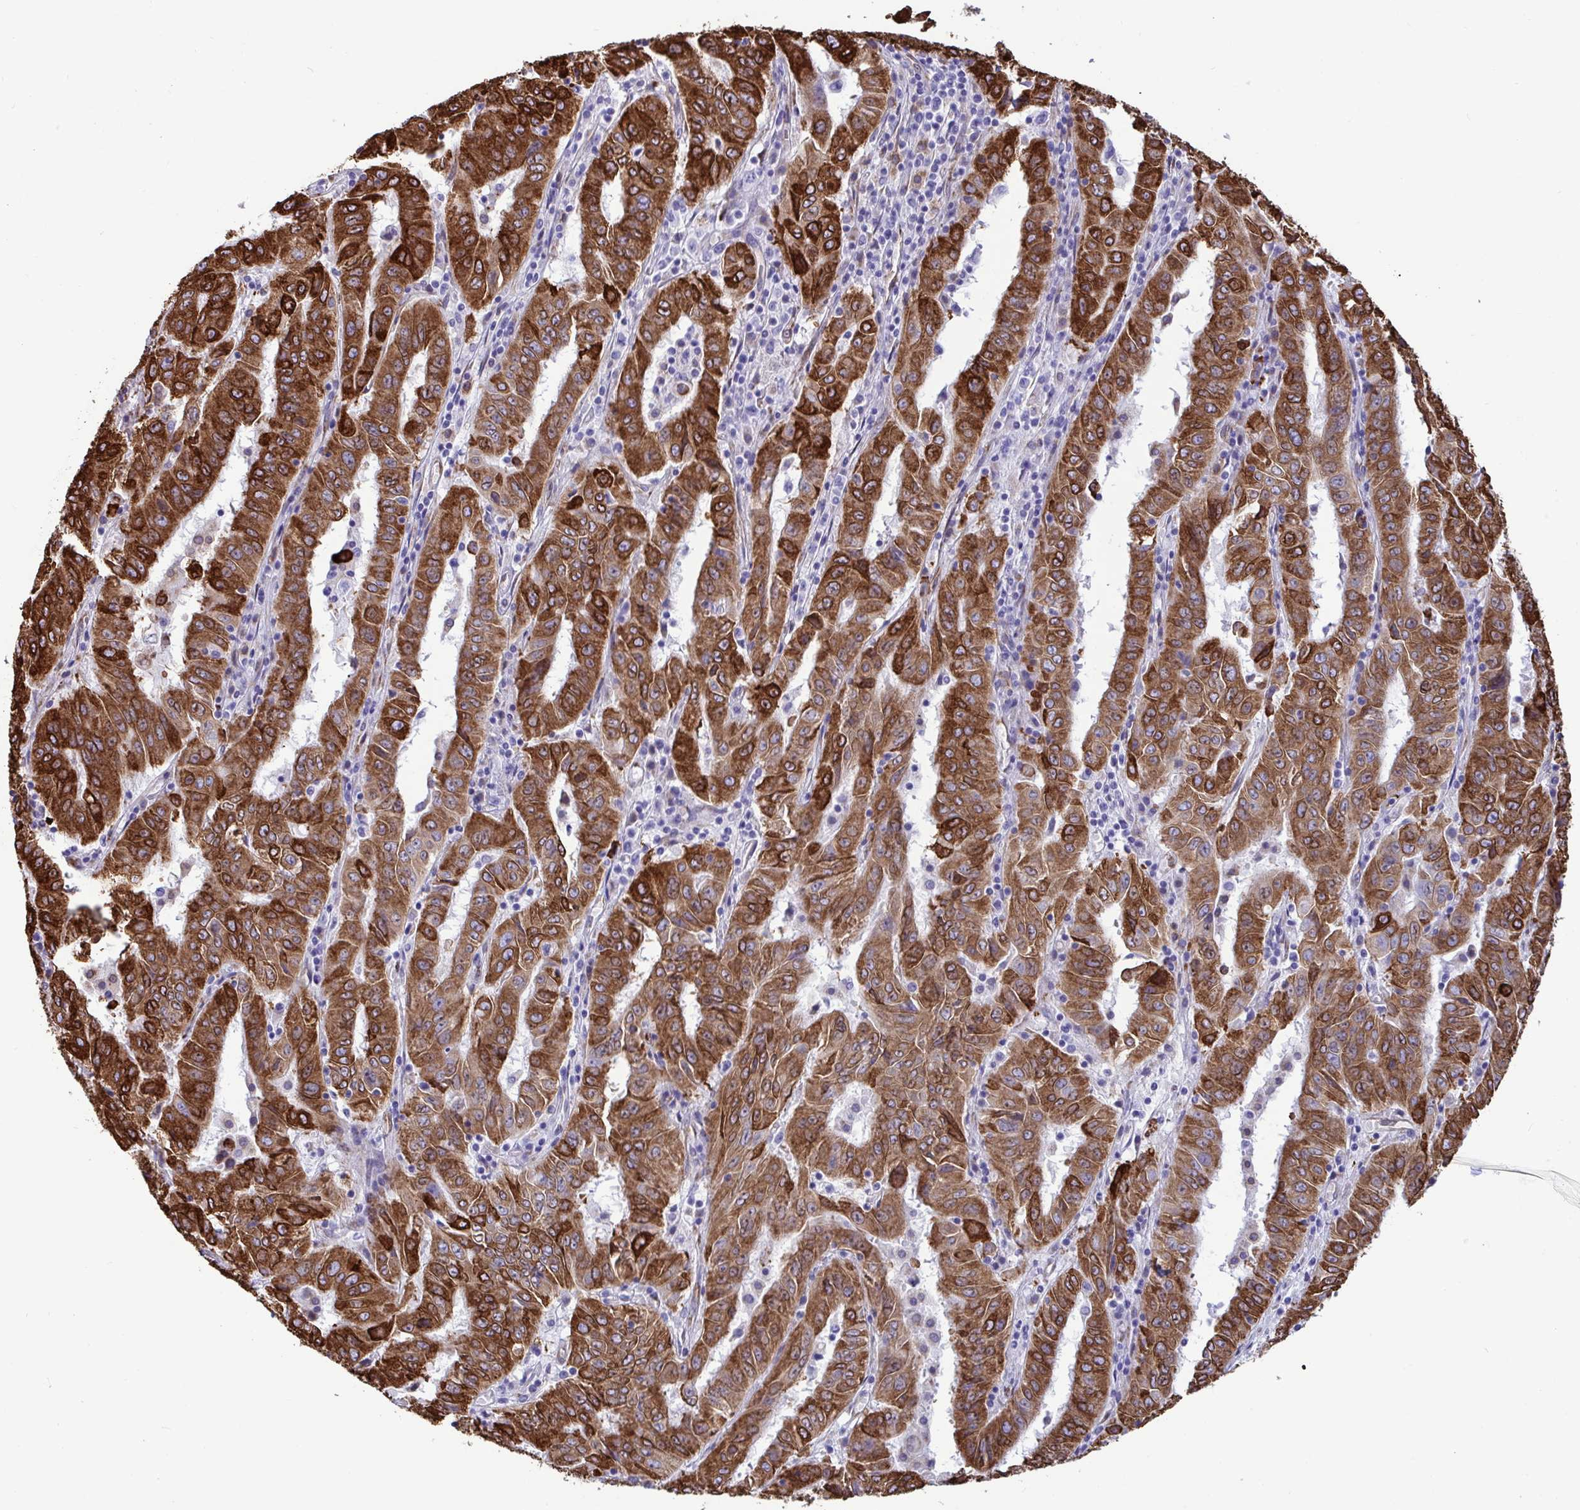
{"staining": {"intensity": "strong", "quantity": ">75%", "location": "cytoplasmic/membranous"}, "tissue": "pancreatic cancer", "cell_type": "Tumor cells", "image_type": "cancer", "snomed": [{"axis": "morphology", "description": "Adenocarcinoma, NOS"}, {"axis": "topography", "description": "Pancreas"}], "caption": "The photomicrograph demonstrates immunohistochemical staining of adenocarcinoma (pancreatic). There is strong cytoplasmic/membranous staining is present in about >75% of tumor cells.", "gene": "ASPH", "patient": {"sex": "male", "age": 63}}